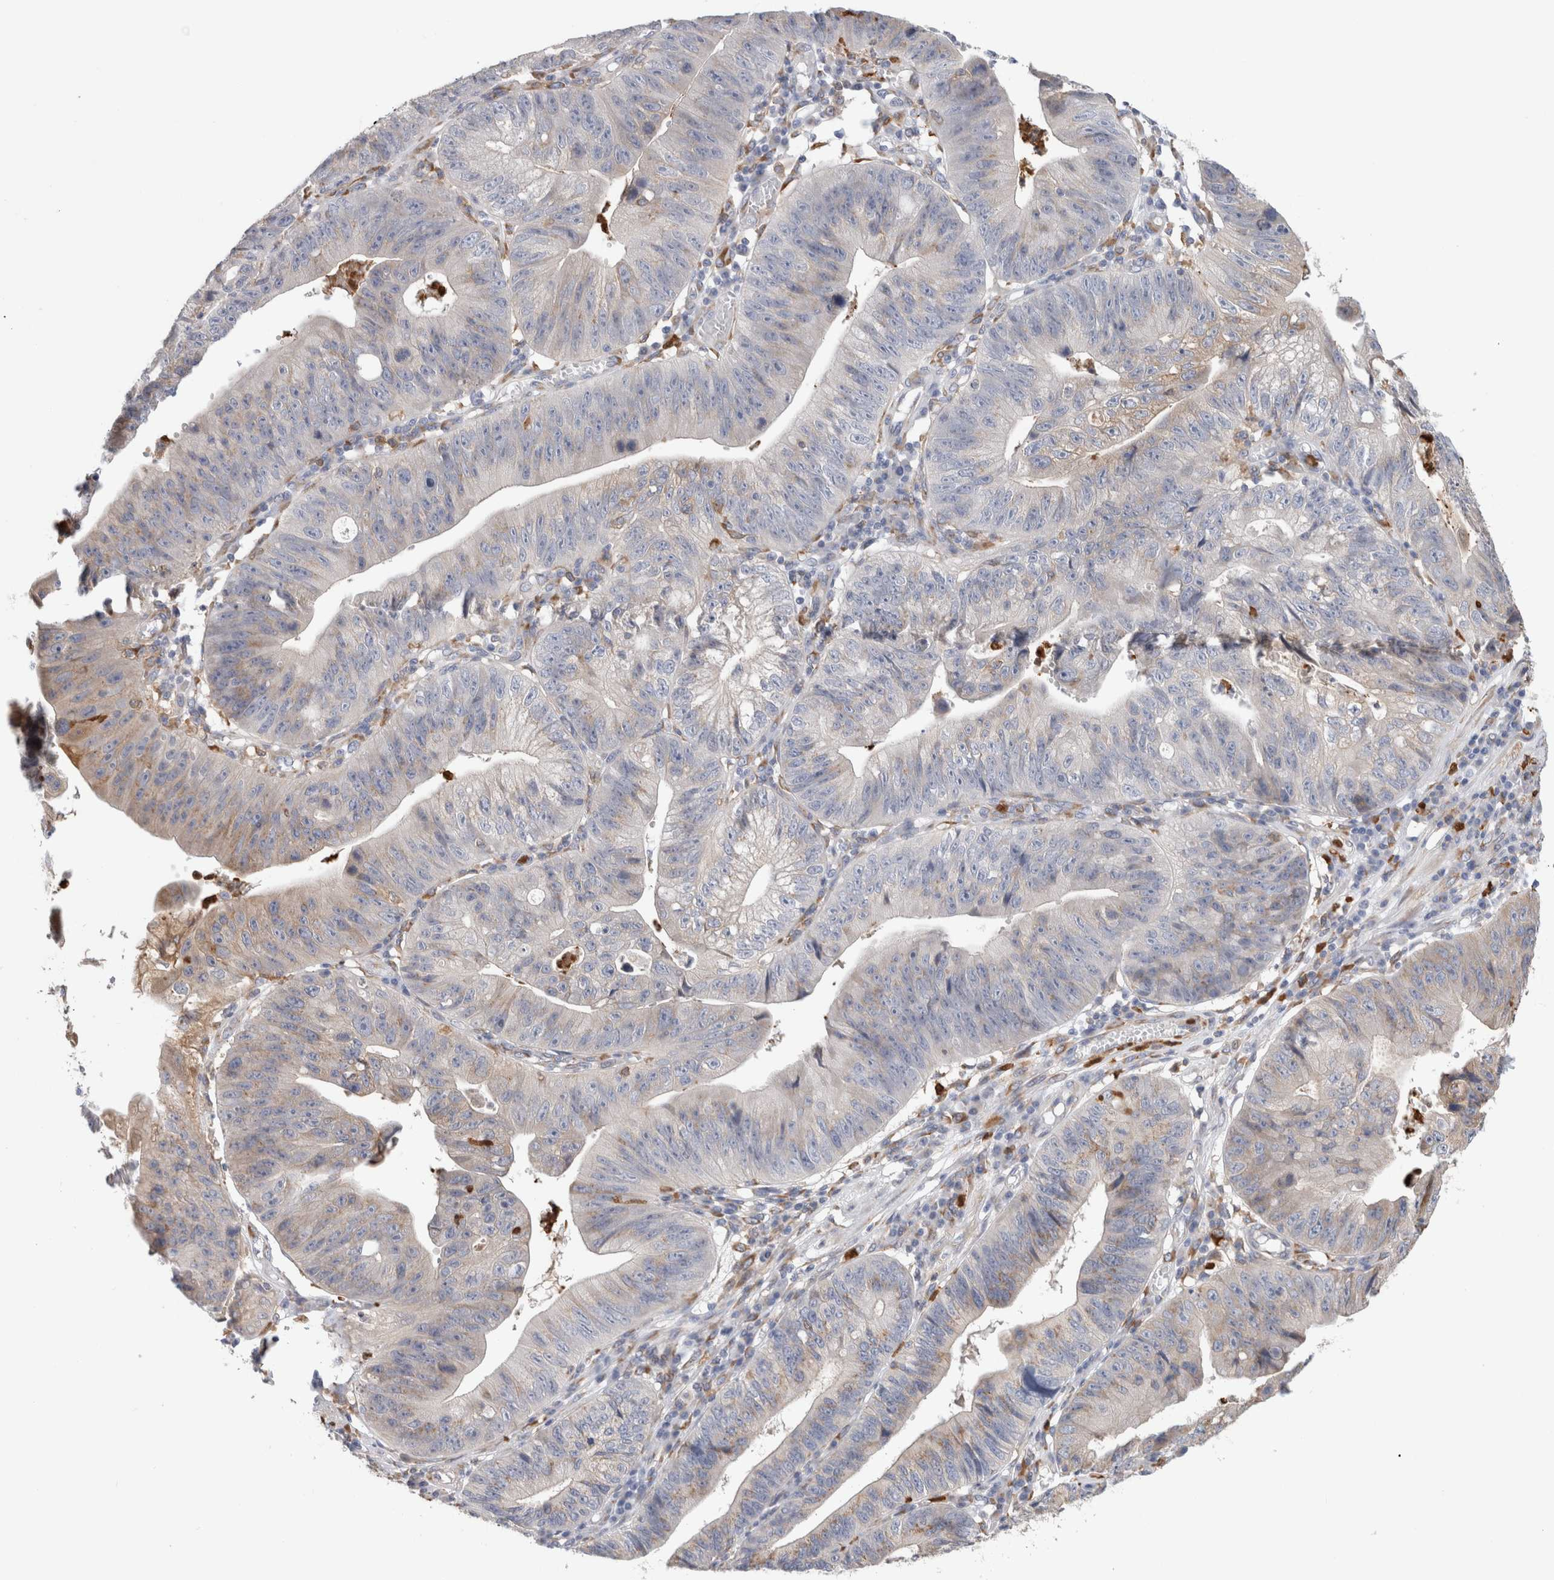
{"staining": {"intensity": "weak", "quantity": "<25%", "location": "cytoplasmic/membranous"}, "tissue": "stomach cancer", "cell_type": "Tumor cells", "image_type": "cancer", "snomed": [{"axis": "morphology", "description": "Adenocarcinoma, NOS"}, {"axis": "topography", "description": "Stomach"}], "caption": "Photomicrograph shows no significant protein expression in tumor cells of stomach adenocarcinoma.", "gene": "P4HA1", "patient": {"sex": "male", "age": 59}}